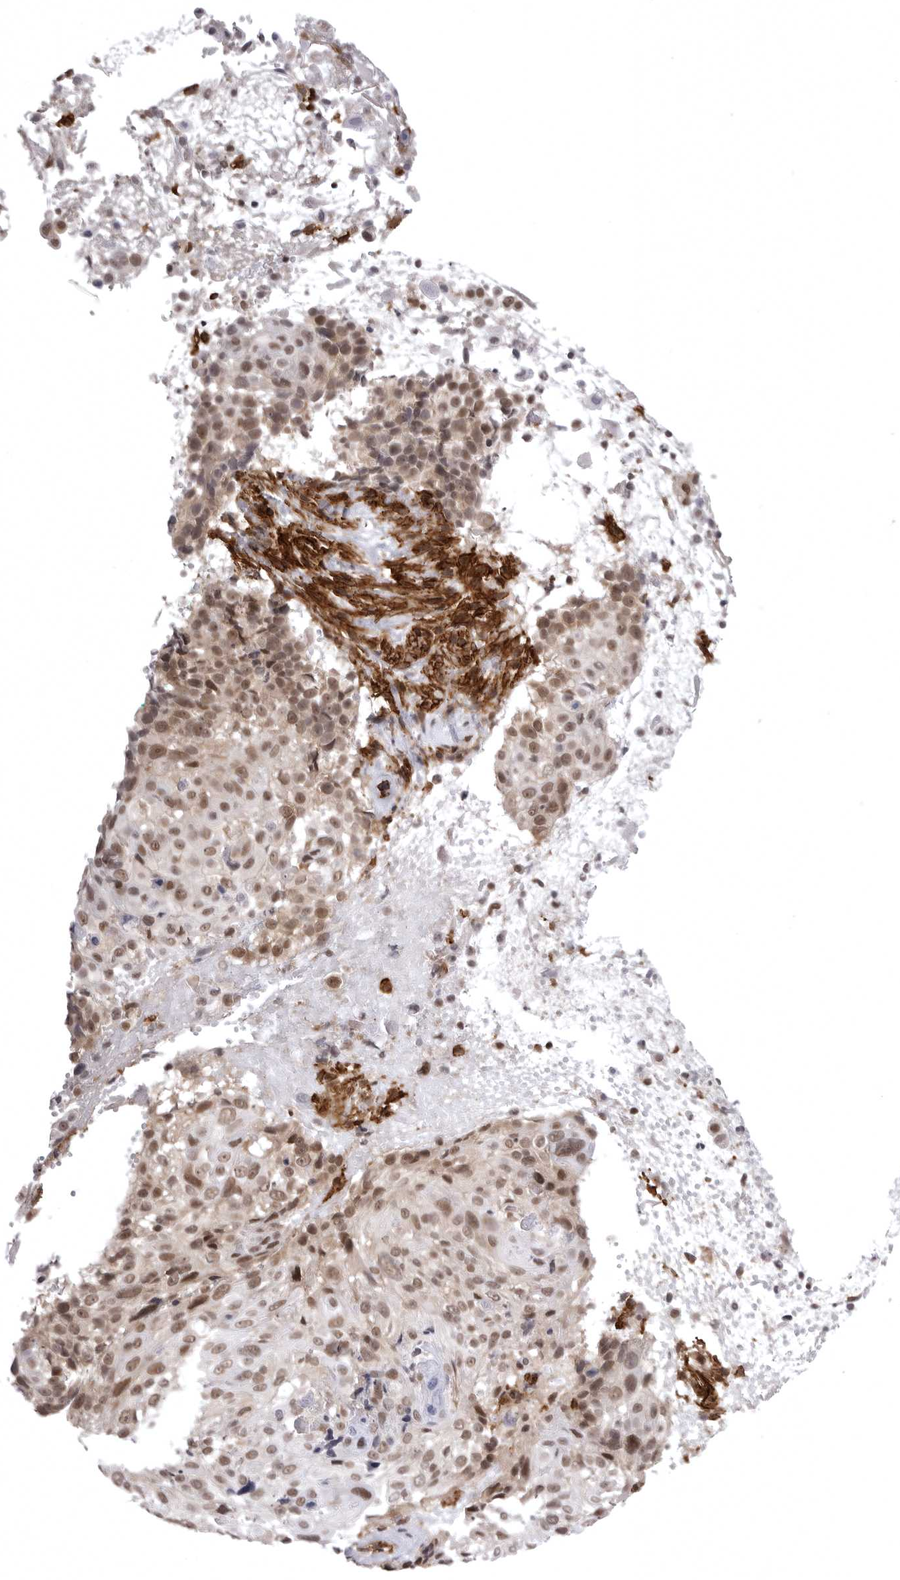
{"staining": {"intensity": "moderate", "quantity": ">75%", "location": "nuclear"}, "tissue": "cervical cancer", "cell_type": "Tumor cells", "image_type": "cancer", "snomed": [{"axis": "morphology", "description": "Squamous cell carcinoma, NOS"}, {"axis": "topography", "description": "Cervix"}], "caption": "Immunohistochemistry (IHC) image of neoplastic tissue: human cervical cancer stained using immunohistochemistry displays medium levels of moderate protein expression localized specifically in the nuclear of tumor cells, appearing as a nuclear brown color.", "gene": "SORBS1", "patient": {"sex": "female", "age": 74}}